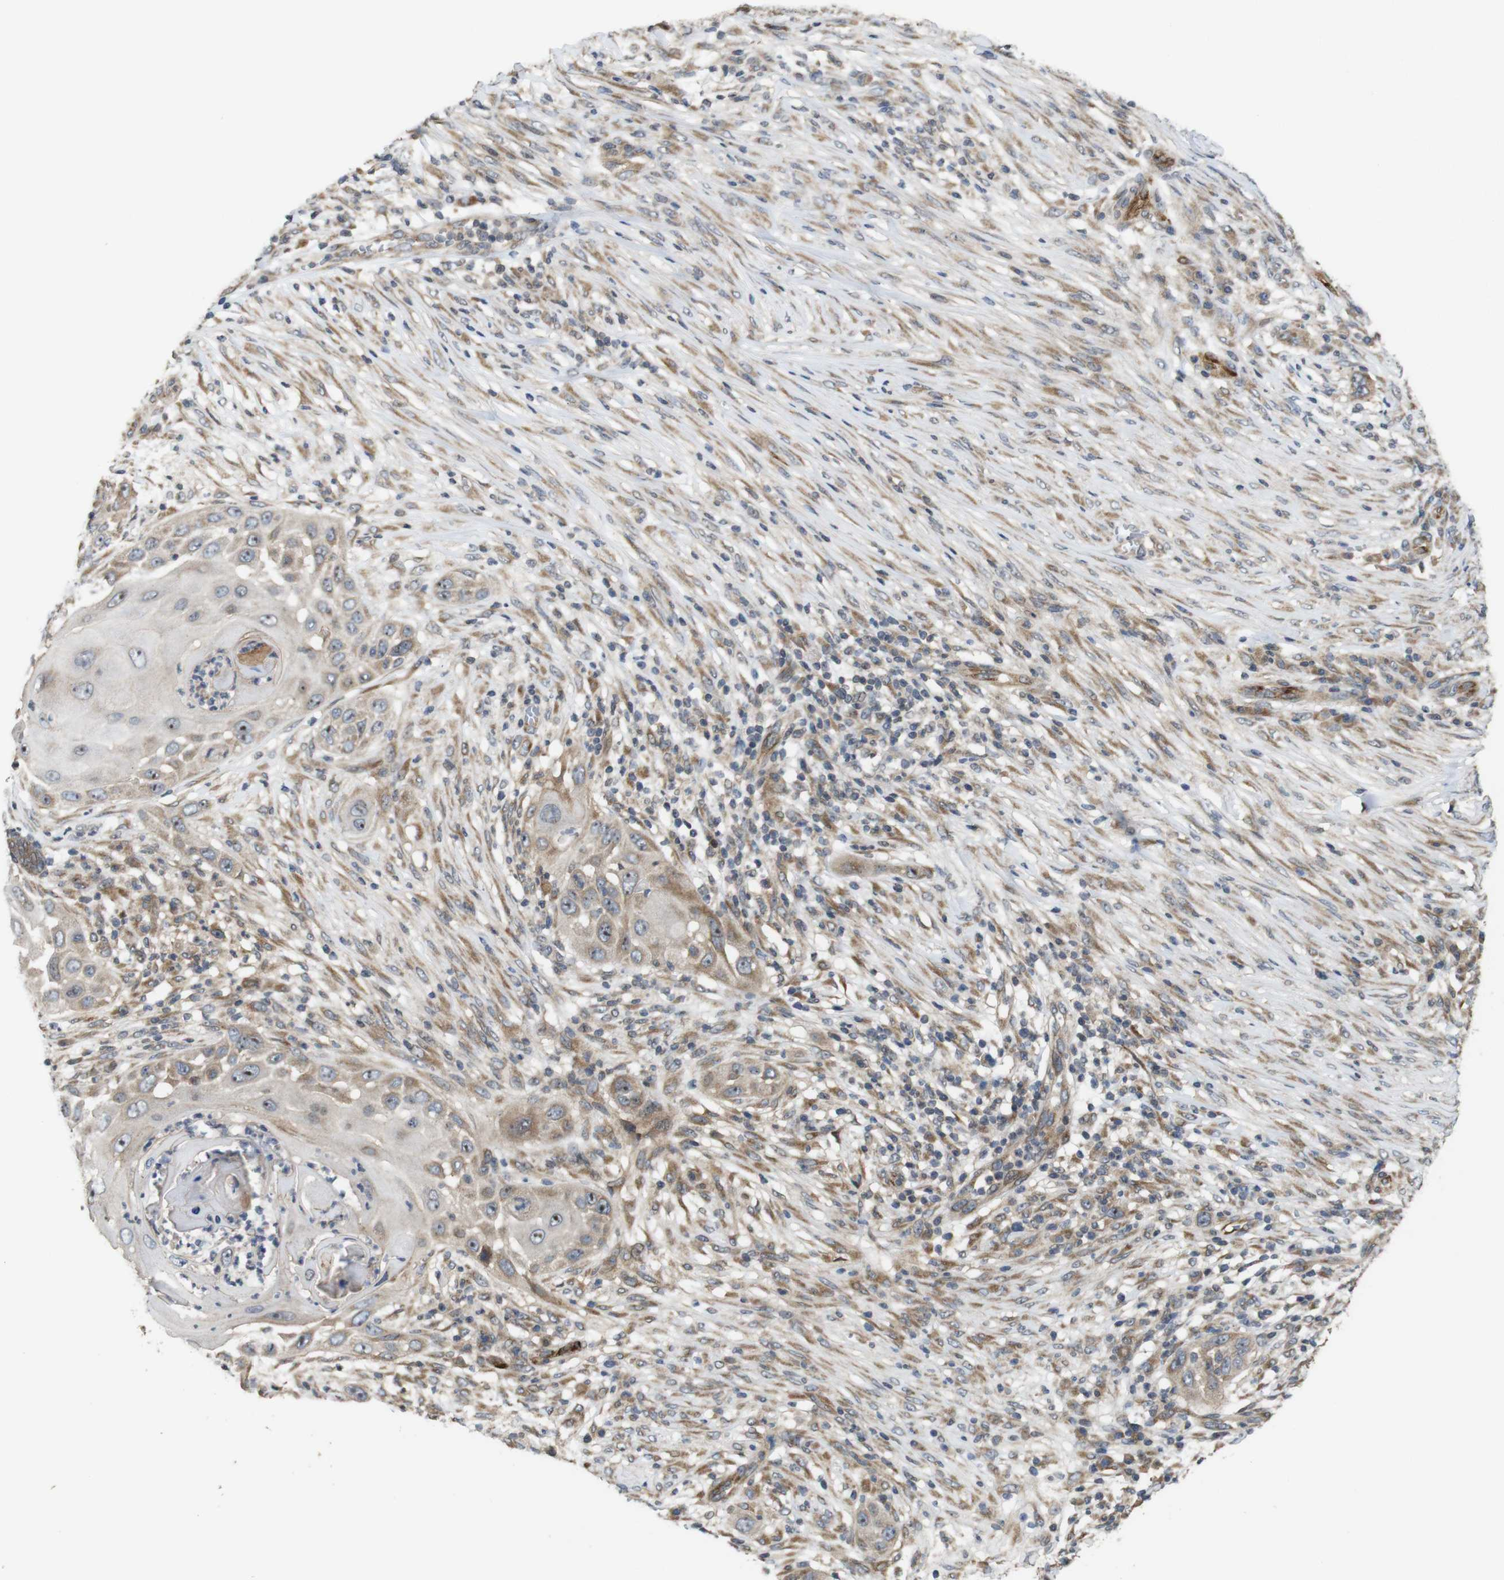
{"staining": {"intensity": "weak", "quantity": "<25%", "location": "cytoplasmic/membranous,nuclear"}, "tissue": "skin cancer", "cell_type": "Tumor cells", "image_type": "cancer", "snomed": [{"axis": "morphology", "description": "Squamous cell carcinoma, NOS"}, {"axis": "topography", "description": "Skin"}], "caption": "Immunohistochemistry photomicrograph of neoplastic tissue: human skin cancer (squamous cell carcinoma) stained with DAB (3,3'-diaminobenzidine) exhibits no significant protein expression in tumor cells.", "gene": "EFCAB14", "patient": {"sex": "female", "age": 44}}